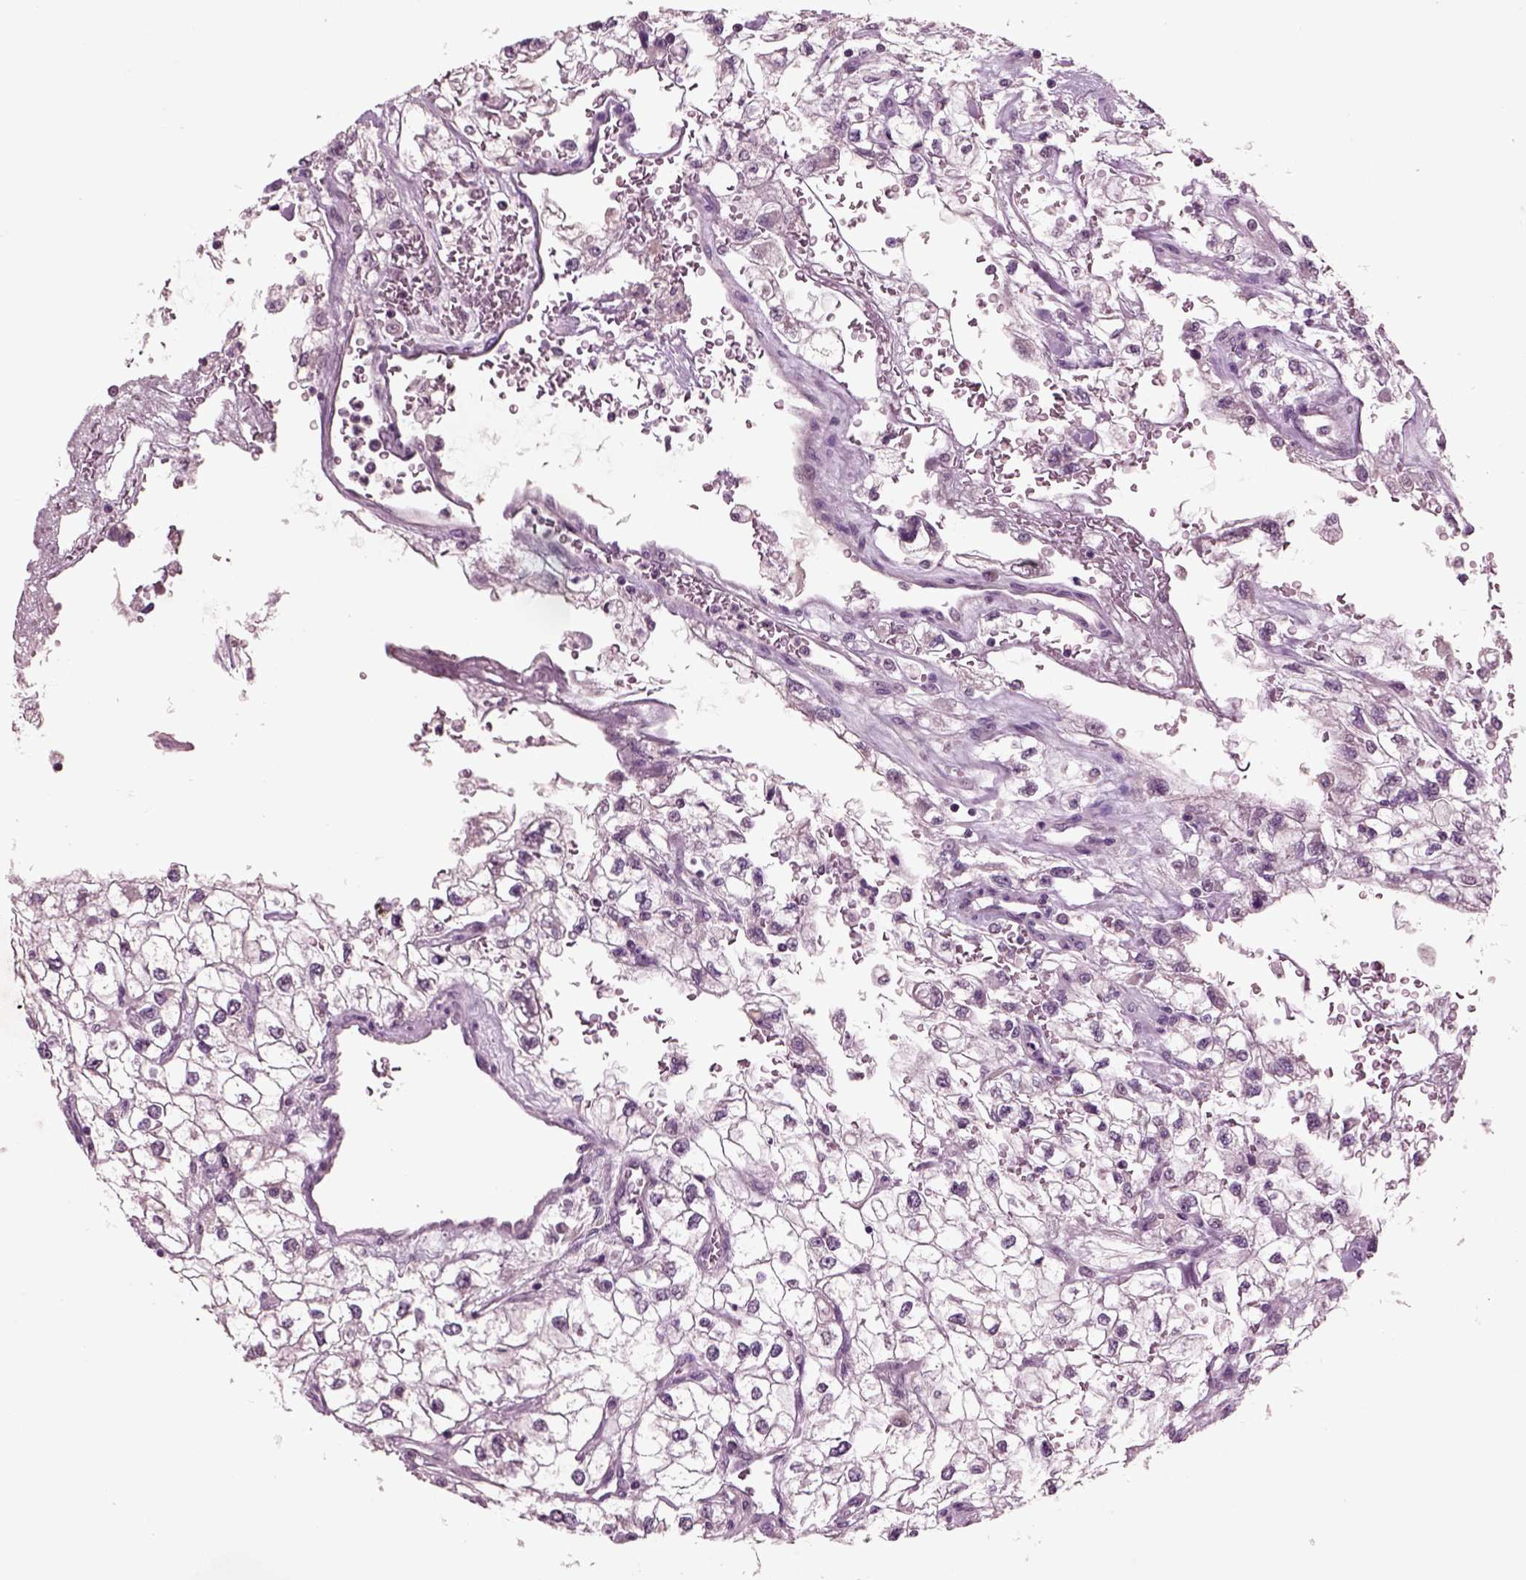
{"staining": {"intensity": "negative", "quantity": "none", "location": "none"}, "tissue": "renal cancer", "cell_type": "Tumor cells", "image_type": "cancer", "snomed": [{"axis": "morphology", "description": "Adenocarcinoma, NOS"}, {"axis": "topography", "description": "Kidney"}], "caption": "Immunohistochemical staining of human renal cancer (adenocarcinoma) exhibits no significant expression in tumor cells. (Brightfield microscopy of DAB (3,3'-diaminobenzidine) immunohistochemistry (IHC) at high magnification).", "gene": "CHGB", "patient": {"sex": "male", "age": 59}}